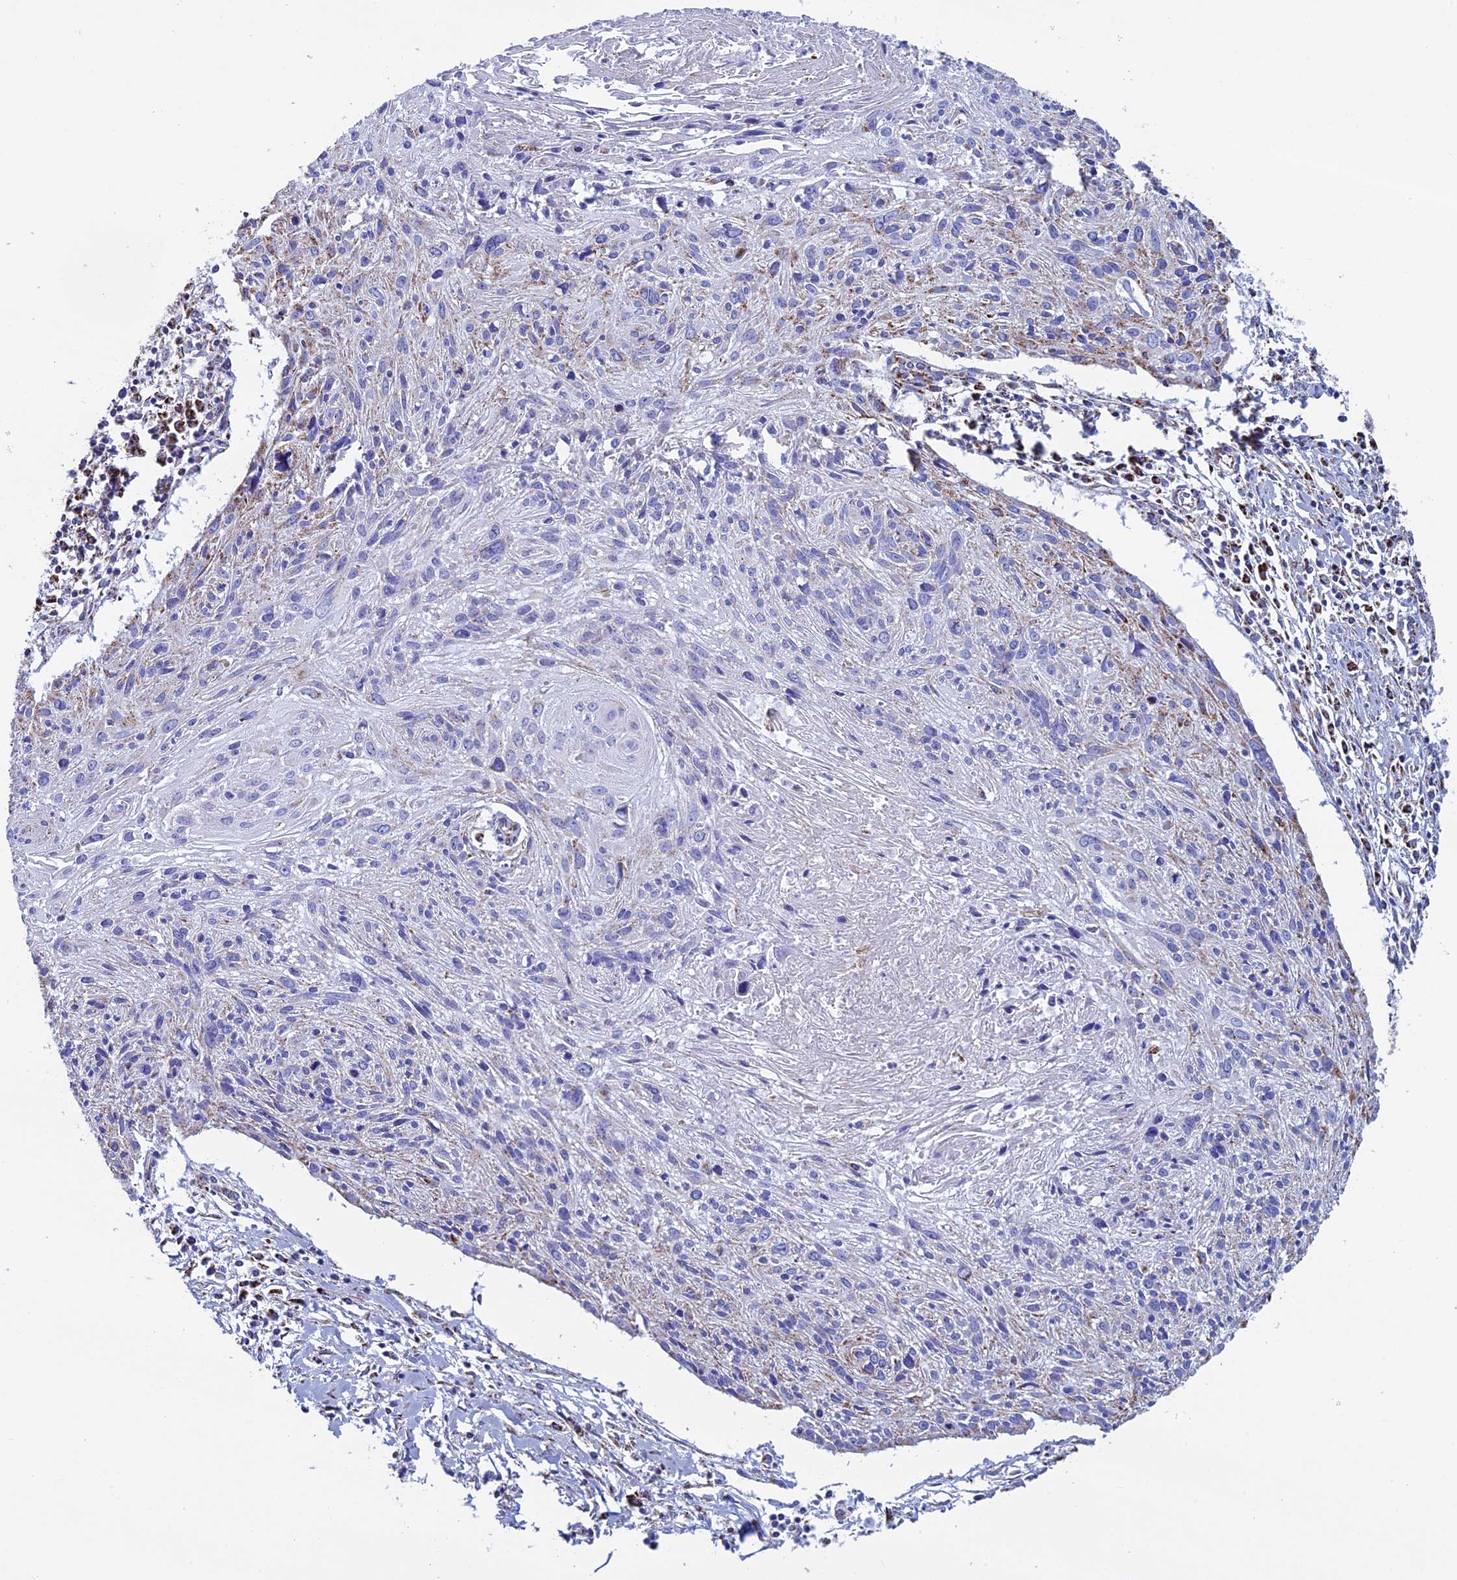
{"staining": {"intensity": "weak", "quantity": "<25%", "location": "cytoplasmic/membranous"}, "tissue": "cervical cancer", "cell_type": "Tumor cells", "image_type": "cancer", "snomed": [{"axis": "morphology", "description": "Squamous cell carcinoma, NOS"}, {"axis": "topography", "description": "Cervix"}], "caption": "A high-resolution photomicrograph shows immunohistochemistry (IHC) staining of cervical cancer, which reveals no significant staining in tumor cells.", "gene": "UQCRFS1", "patient": {"sex": "female", "age": 51}}